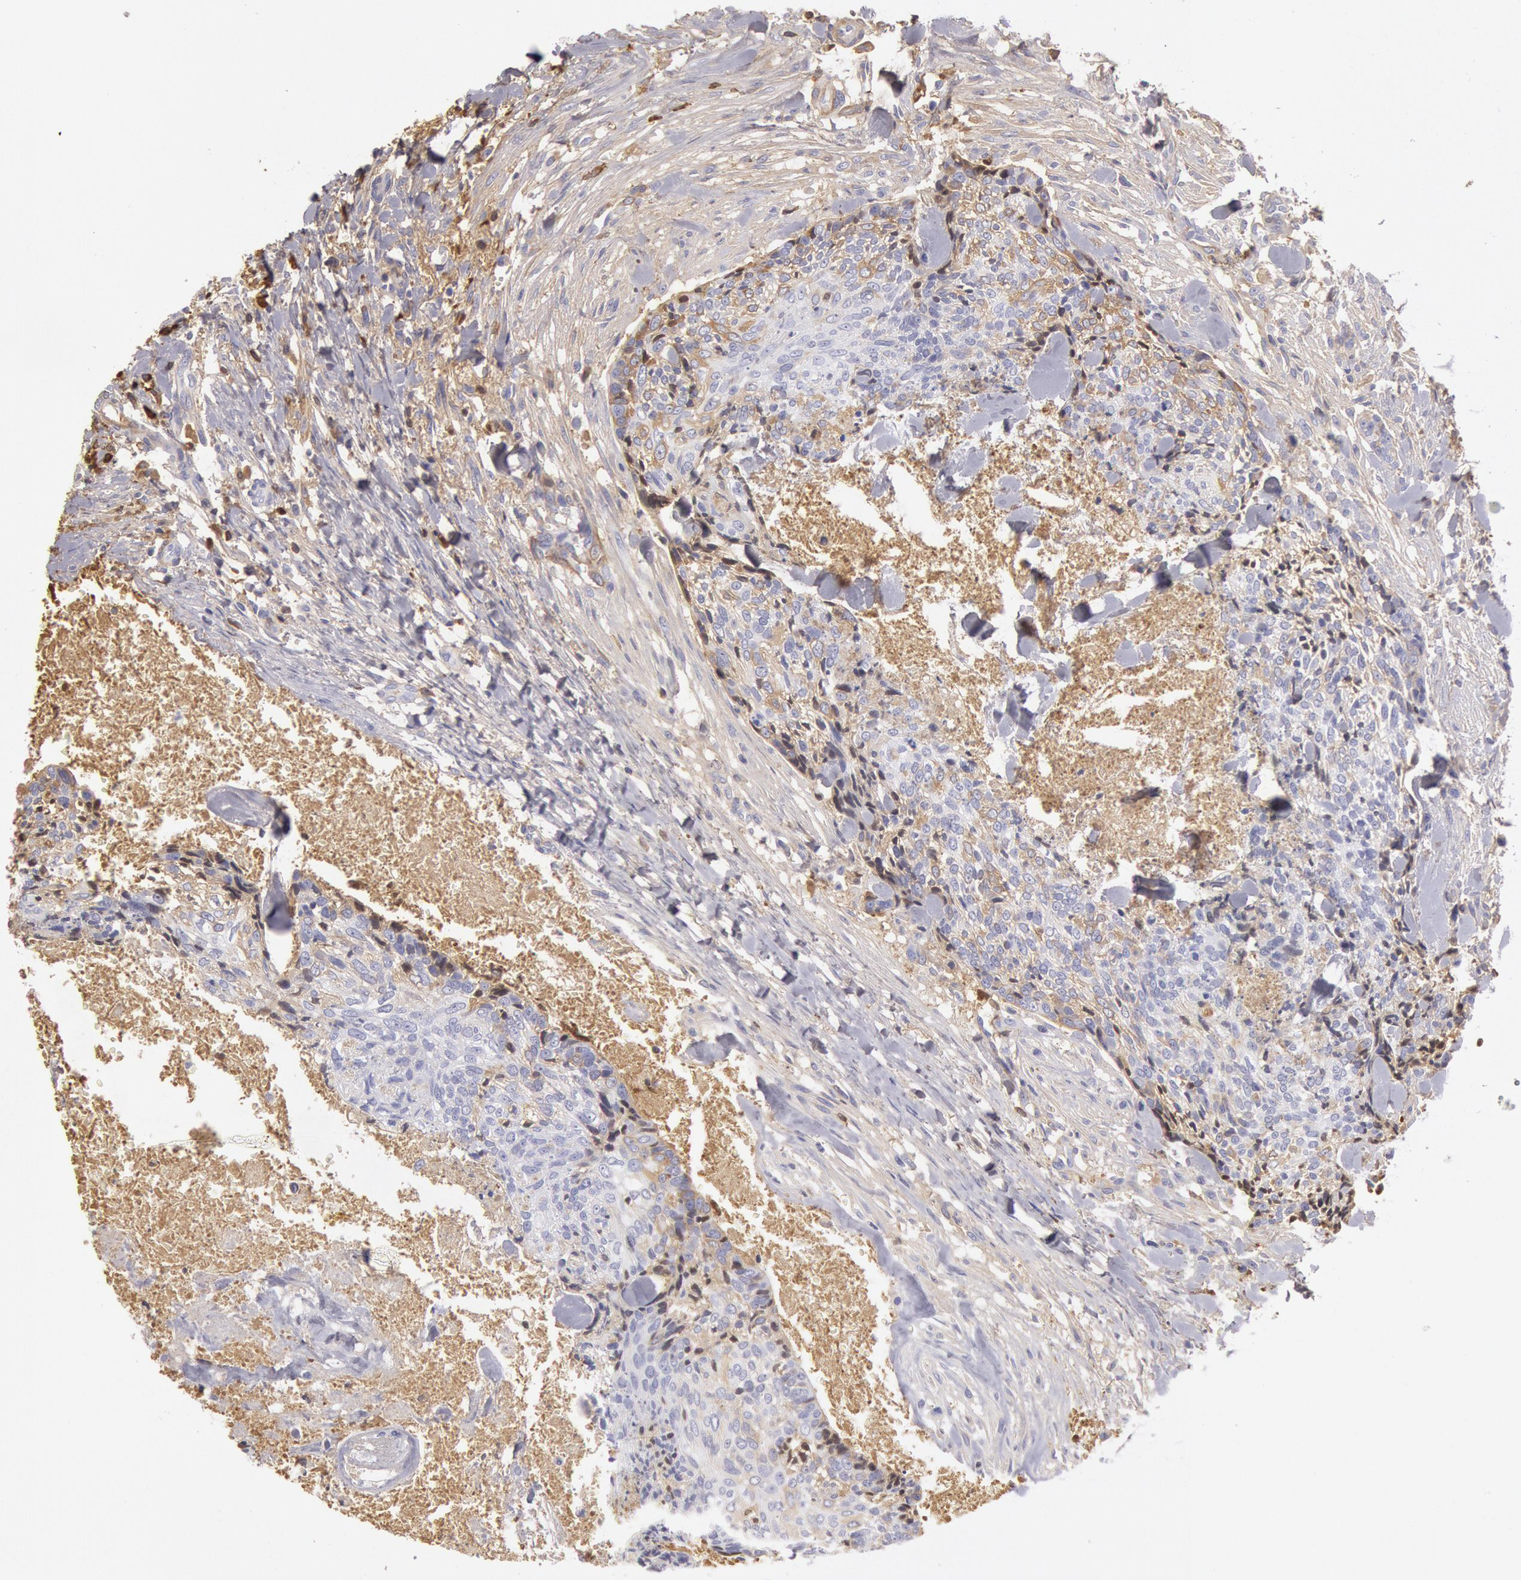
{"staining": {"intensity": "weak", "quantity": "<25%", "location": "cytoplasmic/membranous"}, "tissue": "head and neck cancer", "cell_type": "Tumor cells", "image_type": "cancer", "snomed": [{"axis": "morphology", "description": "Squamous cell carcinoma, NOS"}, {"axis": "topography", "description": "Salivary gland"}, {"axis": "topography", "description": "Head-Neck"}], "caption": "Immunohistochemistry (IHC) histopathology image of head and neck cancer (squamous cell carcinoma) stained for a protein (brown), which demonstrates no expression in tumor cells.", "gene": "IGHG1", "patient": {"sex": "male", "age": 70}}